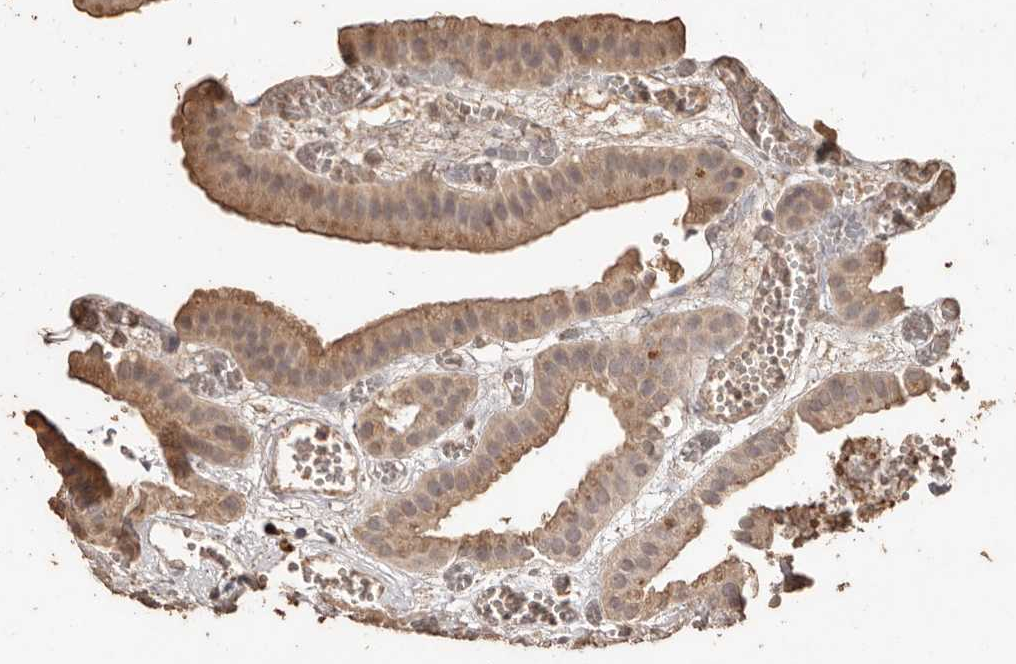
{"staining": {"intensity": "moderate", "quantity": ">75%", "location": "cytoplasmic/membranous,nuclear"}, "tissue": "gallbladder", "cell_type": "Glandular cells", "image_type": "normal", "snomed": [{"axis": "morphology", "description": "Normal tissue, NOS"}, {"axis": "topography", "description": "Gallbladder"}], "caption": "Immunohistochemistry of unremarkable gallbladder shows medium levels of moderate cytoplasmic/membranous,nuclear positivity in about >75% of glandular cells.", "gene": "PKDCC", "patient": {"sex": "female", "age": 64}}